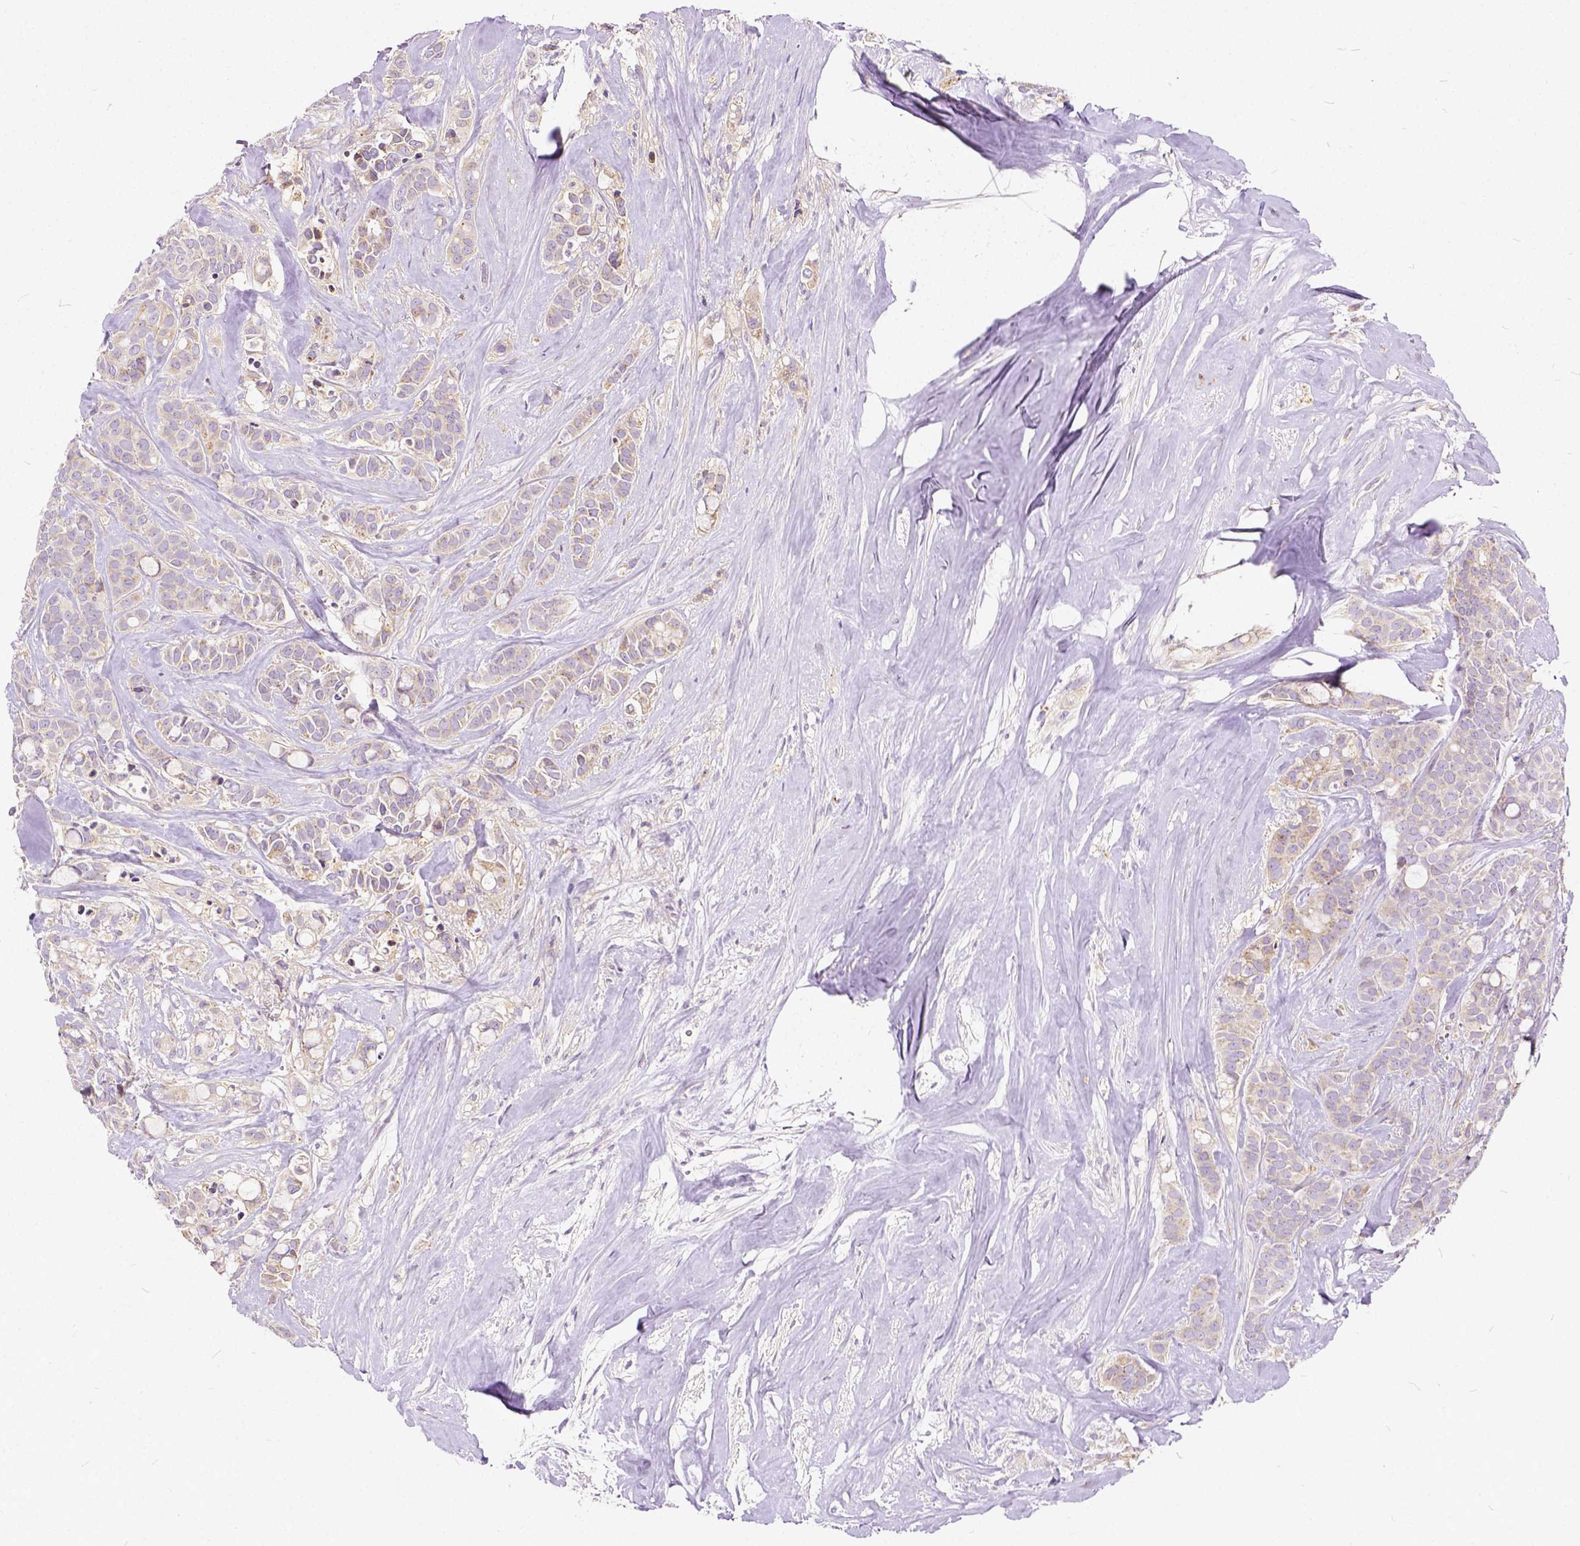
{"staining": {"intensity": "weak", "quantity": "25%-75%", "location": "cytoplasmic/membranous"}, "tissue": "breast cancer", "cell_type": "Tumor cells", "image_type": "cancer", "snomed": [{"axis": "morphology", "description": "Duct carcinoma"}, {"axis": "topography", "description": "Breast"}], "caption": "Protein expression analysis of breast invasive ductal carcinoma reveals weak cytoplasmic/membranous positivity in about 25%-75% of tumor cells.", "gene": "CADM4", "patient": {"sex": "female", "age": 84}}